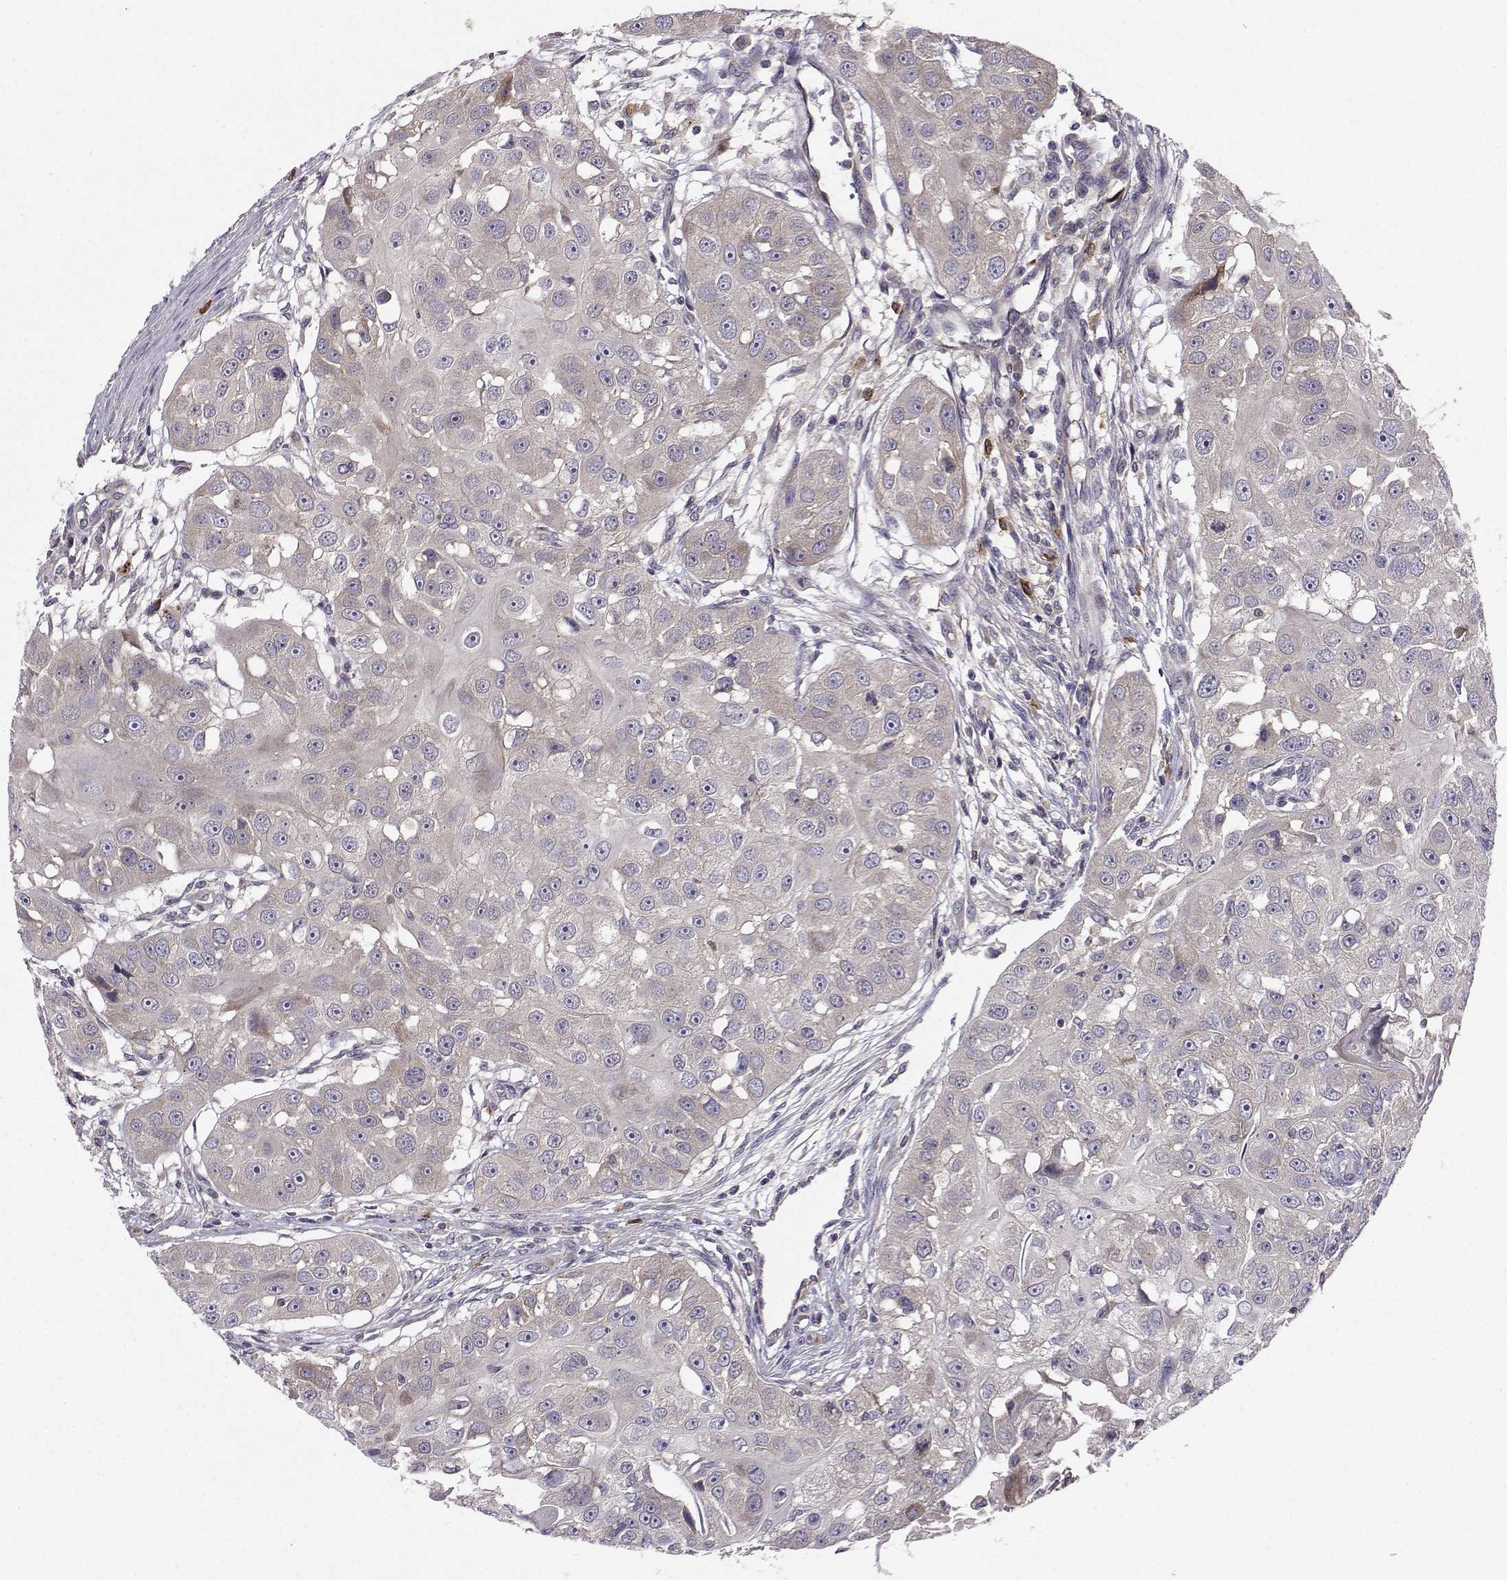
{"staining": {"intensity": "weak", "quantity": "<25%", "location": "cytoplasmic/membranous"}, "tissue": "head and neck cancer", "cell_type": "Tumor cells", "image_type": "cancer", "snomed": [{"axis": "morphology", "description": "Squamous cell carcinoma, NOS"}, {"axis": "topography", "description": "Head-Neck"}], "caption": "An image of head and neck squamous cell carcinoma stained for a protein demonstrates no brown staining in tumor cells.", "gene": "STXBP5", "patient": {"sex": "male", "age": 51}}